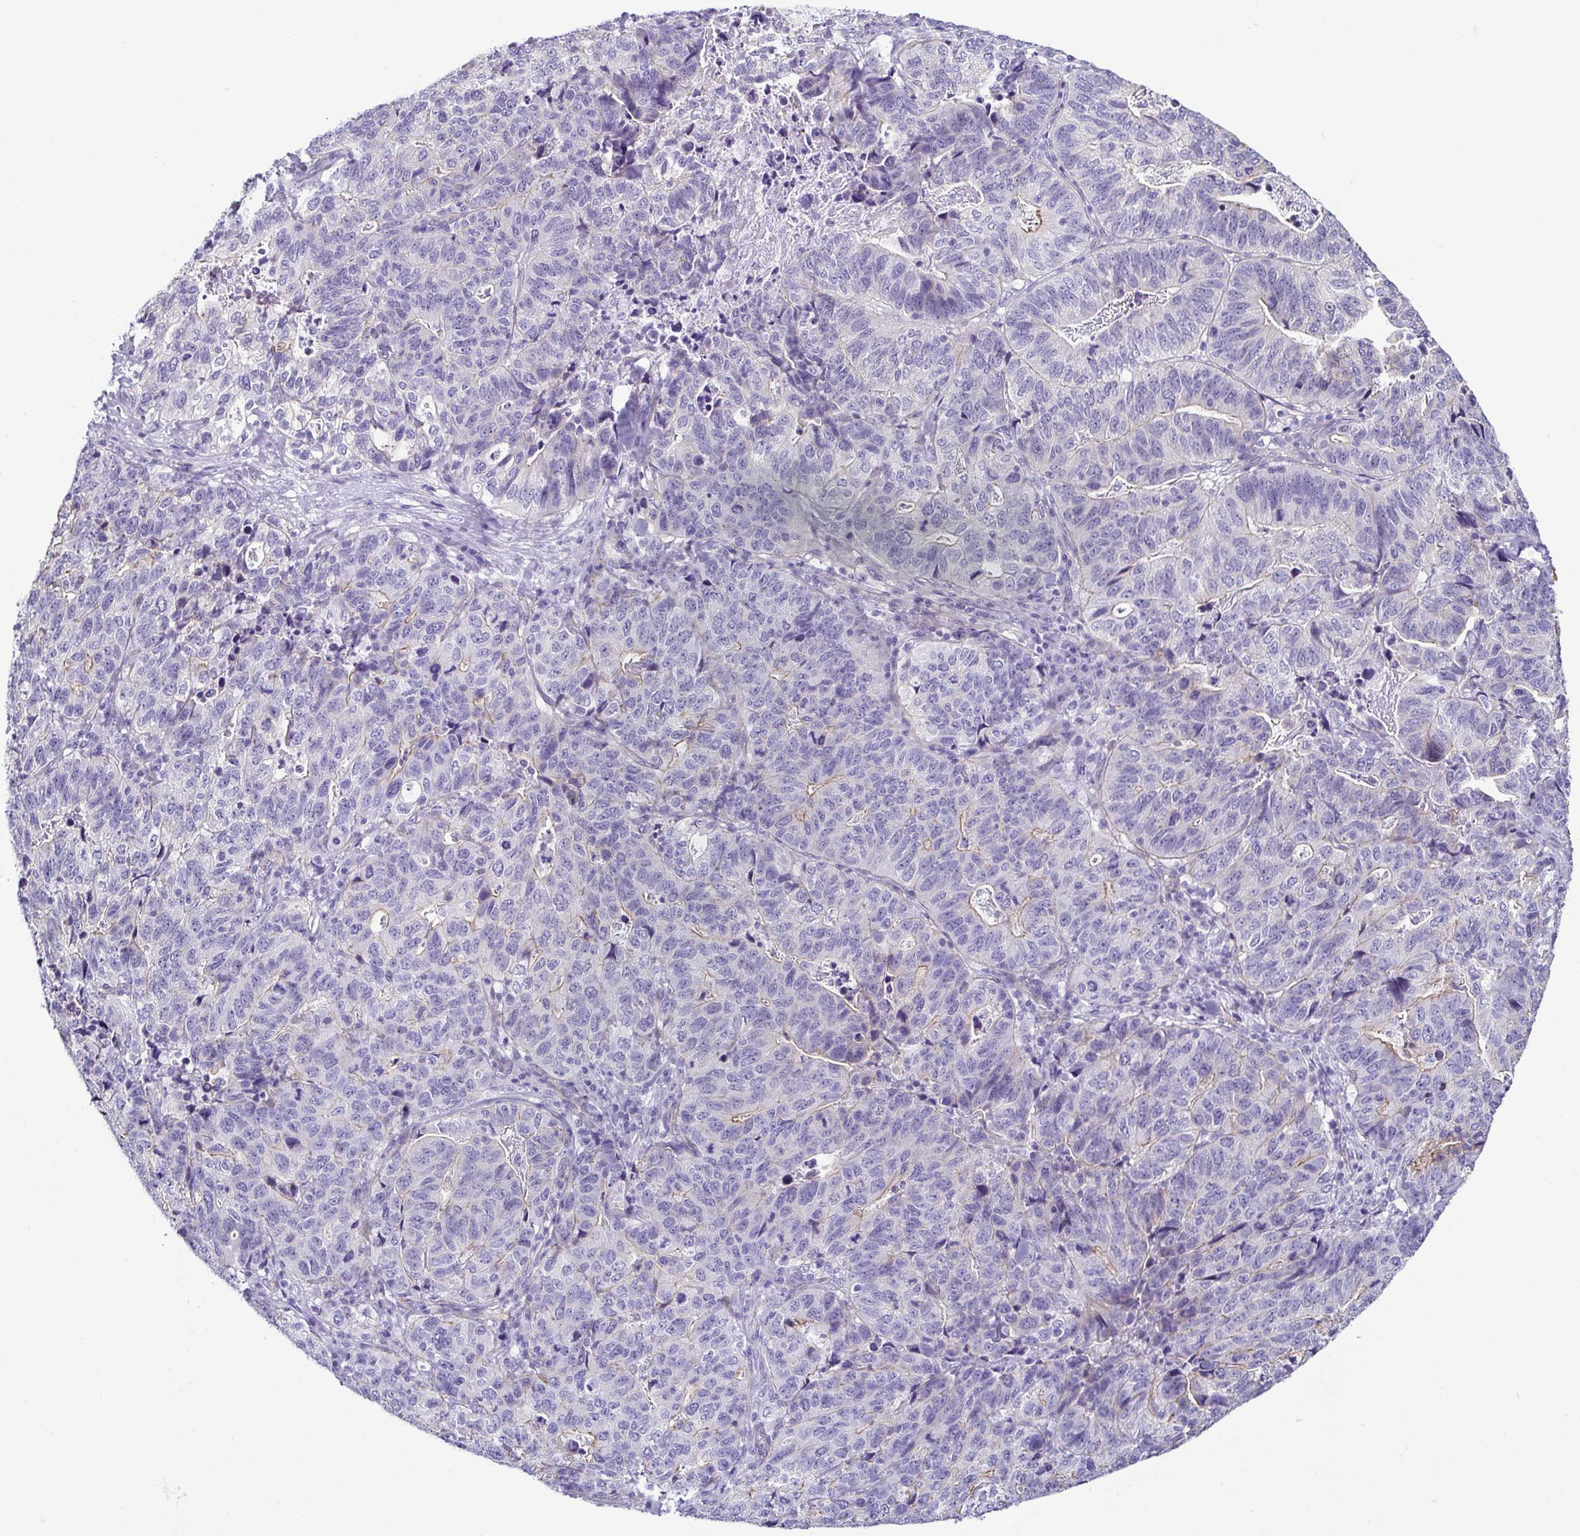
{"staining": {"intensity": "weak", "quantity": "<25%", "location": "cytoplasmic/membranous"}, "tissue": "stomach cancer", "cell_type": "Tumor cells", "image_type": "cancer", "snomed": [{"axis": "morphology", "description": "Adenocarcinoma, NOS"}, {"axis": "topography", "description": "Stomach, upper"}], "caption": "DAB (3,3'-diaminobenzidine) immunohistochemical staining of stomach cancer demonstrates no significant positivity in tumor cells.", "gene": "CASP14", "patient": {"sex": "female", "age": 67}}